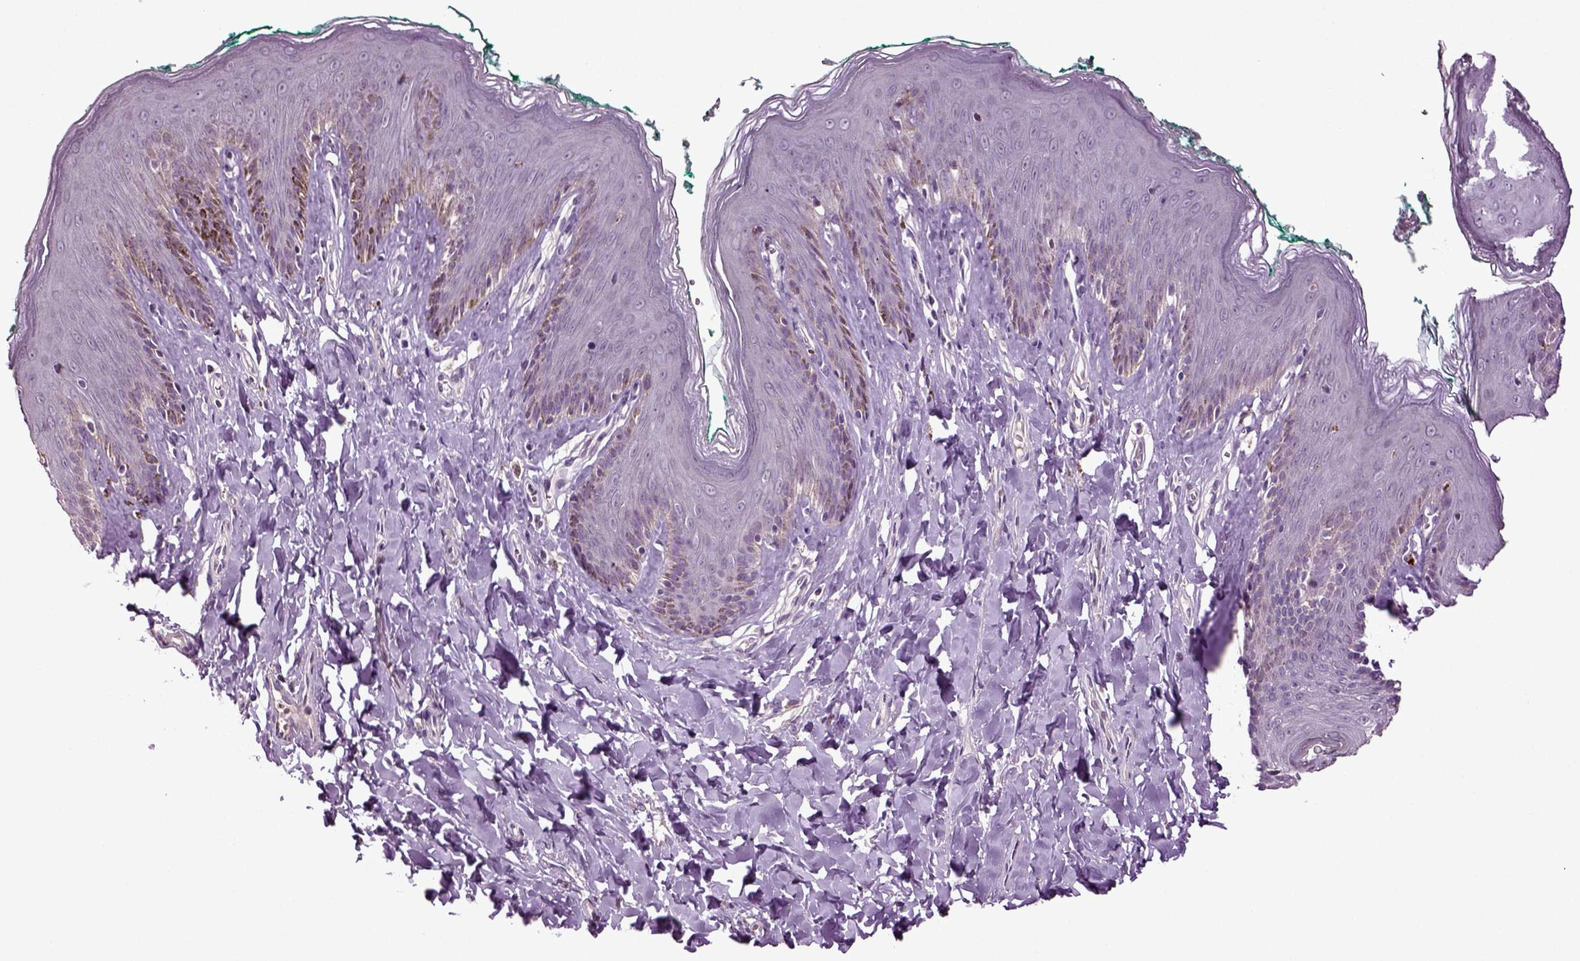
{"staining": {"intensity": "negative", "quantity": "none", "location": "none"}, "tissue": "skin", "cell_type": "Epidermal cells", "image_type": "normal", "snomed": [{"axis": "morphology", "description": "Normal tissue, NOS"}, {"axis": "topography", "description": "Vulva"}], "caption": "Immunohistochemistry (IHC) of unremarkable skin demonstrates no expression in epidermal cells.", "gene": "SLC17A6", "patient": {"sex": "female", "age": 66}}